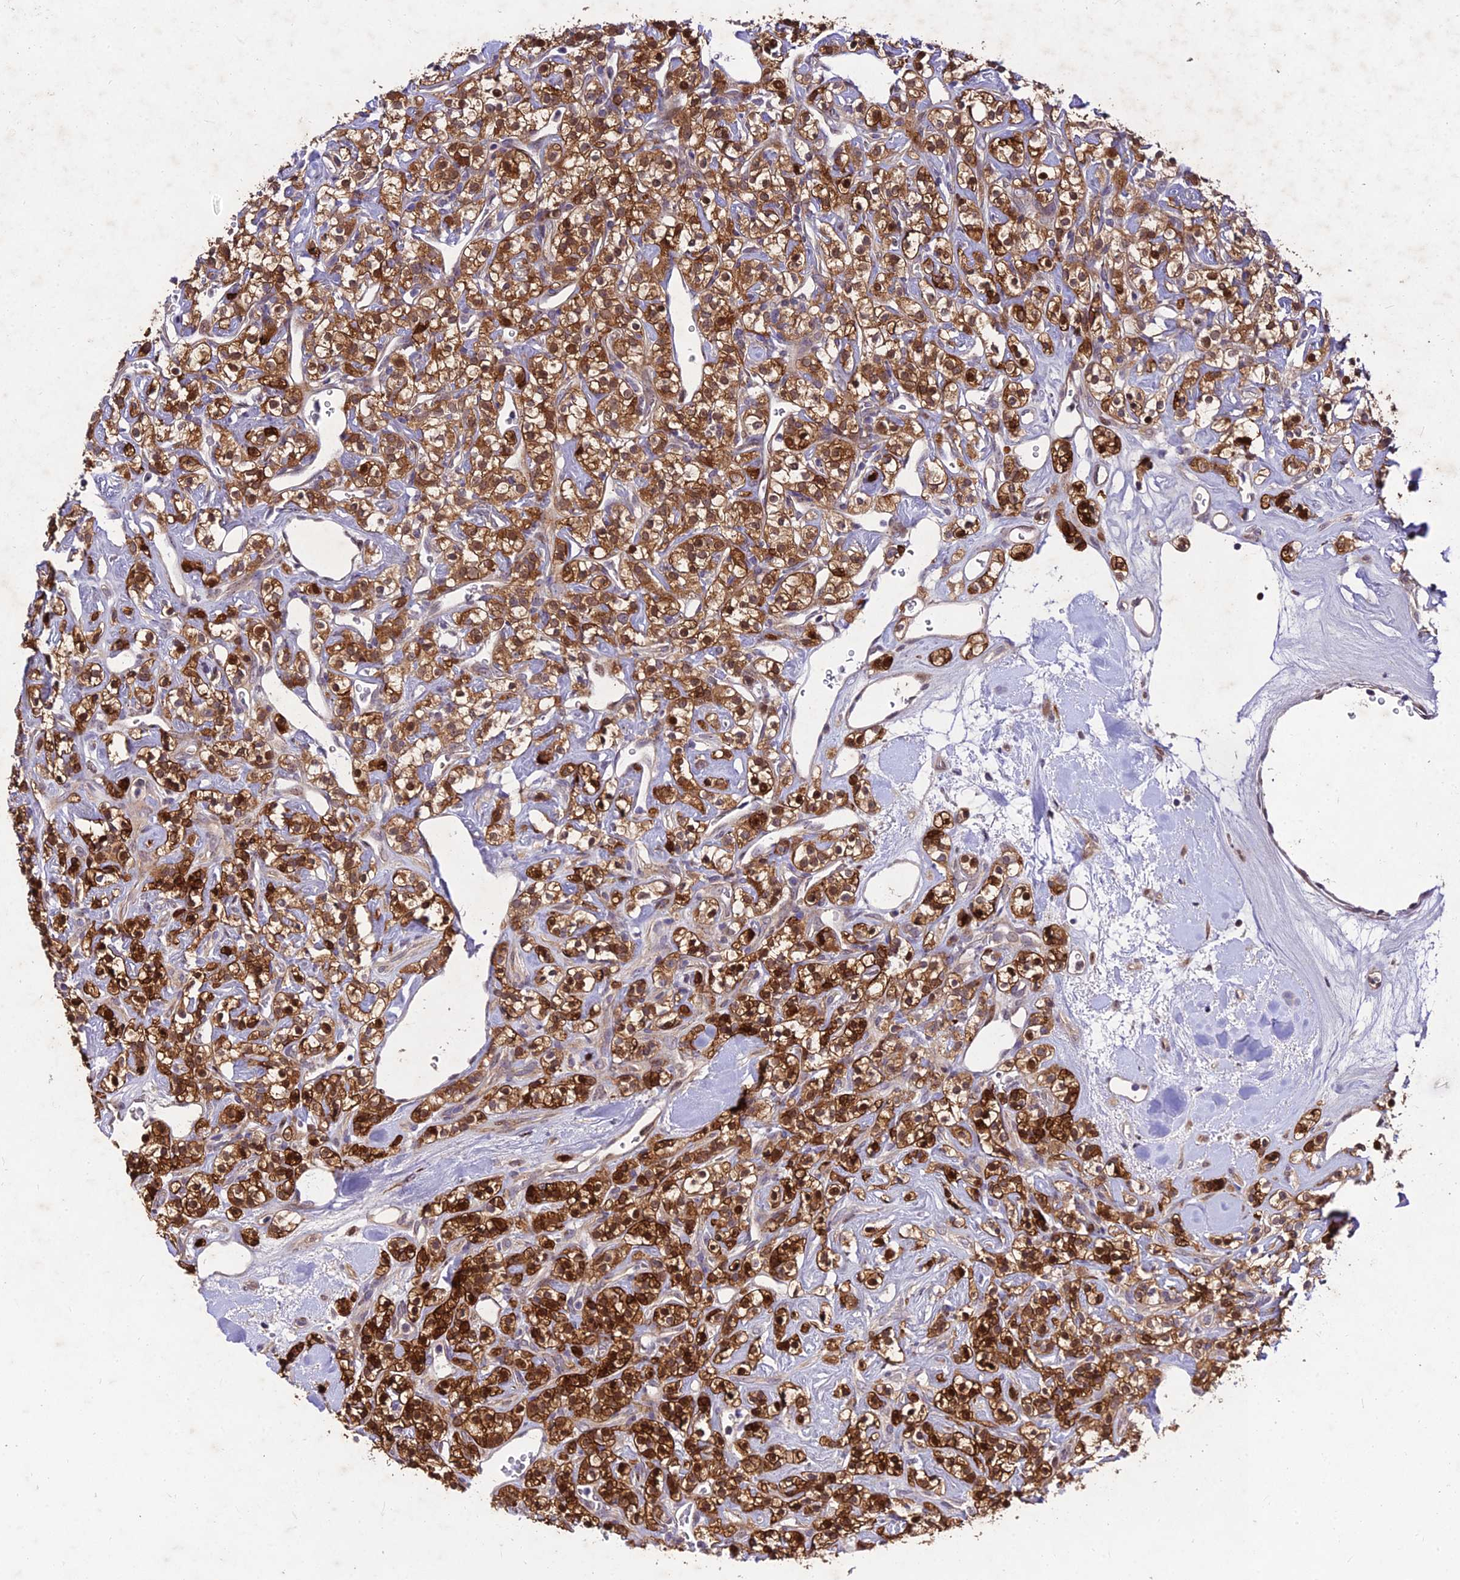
{"staining": {"intensity": "moderate", "quantity": ">75%", "location": "cytoplasmic/membranous"}, "tissue": "renal cancer", "cell_type": "Tumor cells", "image_type": "cancer", "snomed": [{"axis": "morphology", "description": "Adenocarcinoma, NOS"}, {"axis": "topography", "description": "Kidney"}], "caption": "Tumor cells display moderate cytoplasmic/membranous positivity in approximately >75% of cells in renal cancer.", "gene": "MKKS", "patient": {"sex": "male", "age": 77}}